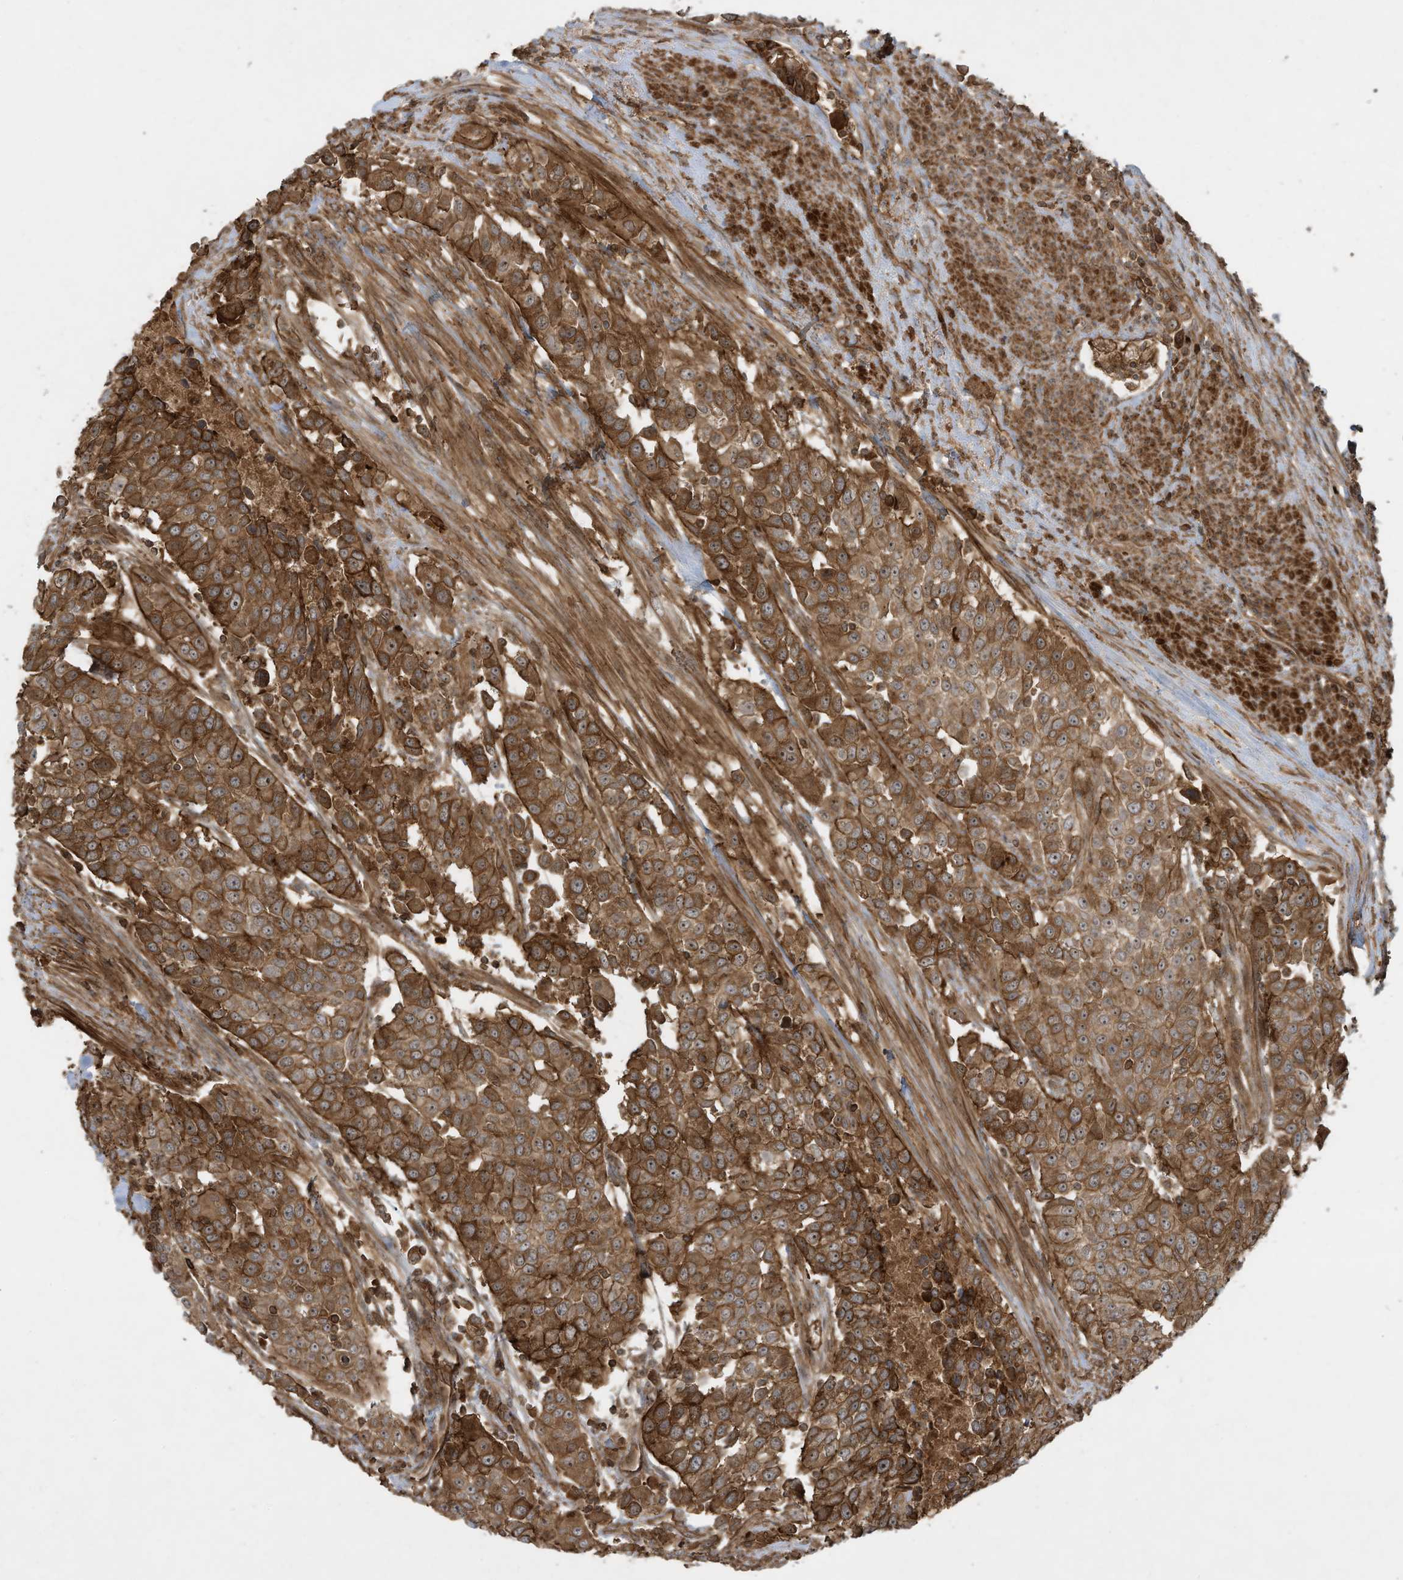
{"staining": {"intensity": "strong", "quantity": ">75%", "location": "cytoplasmic/membranous"}, "tissue": "urothelial cancer", "cell_type": "Tumor cells", "image_type": "cancer", "snomed": [{"axis": "morphology", "description": "Urothelial carcinoma, High grade"}, {"axis": "topography", "description": "Urinary bladder"}], "caption": "Human high-grade urothelial carcinoma stained with a brown dye shows strong cytoplasmic/membranous positive positivity in approximately >75% of tumor cells.", "gene": "DDIT4", "patient": {"sex": "female", "age": 80}}